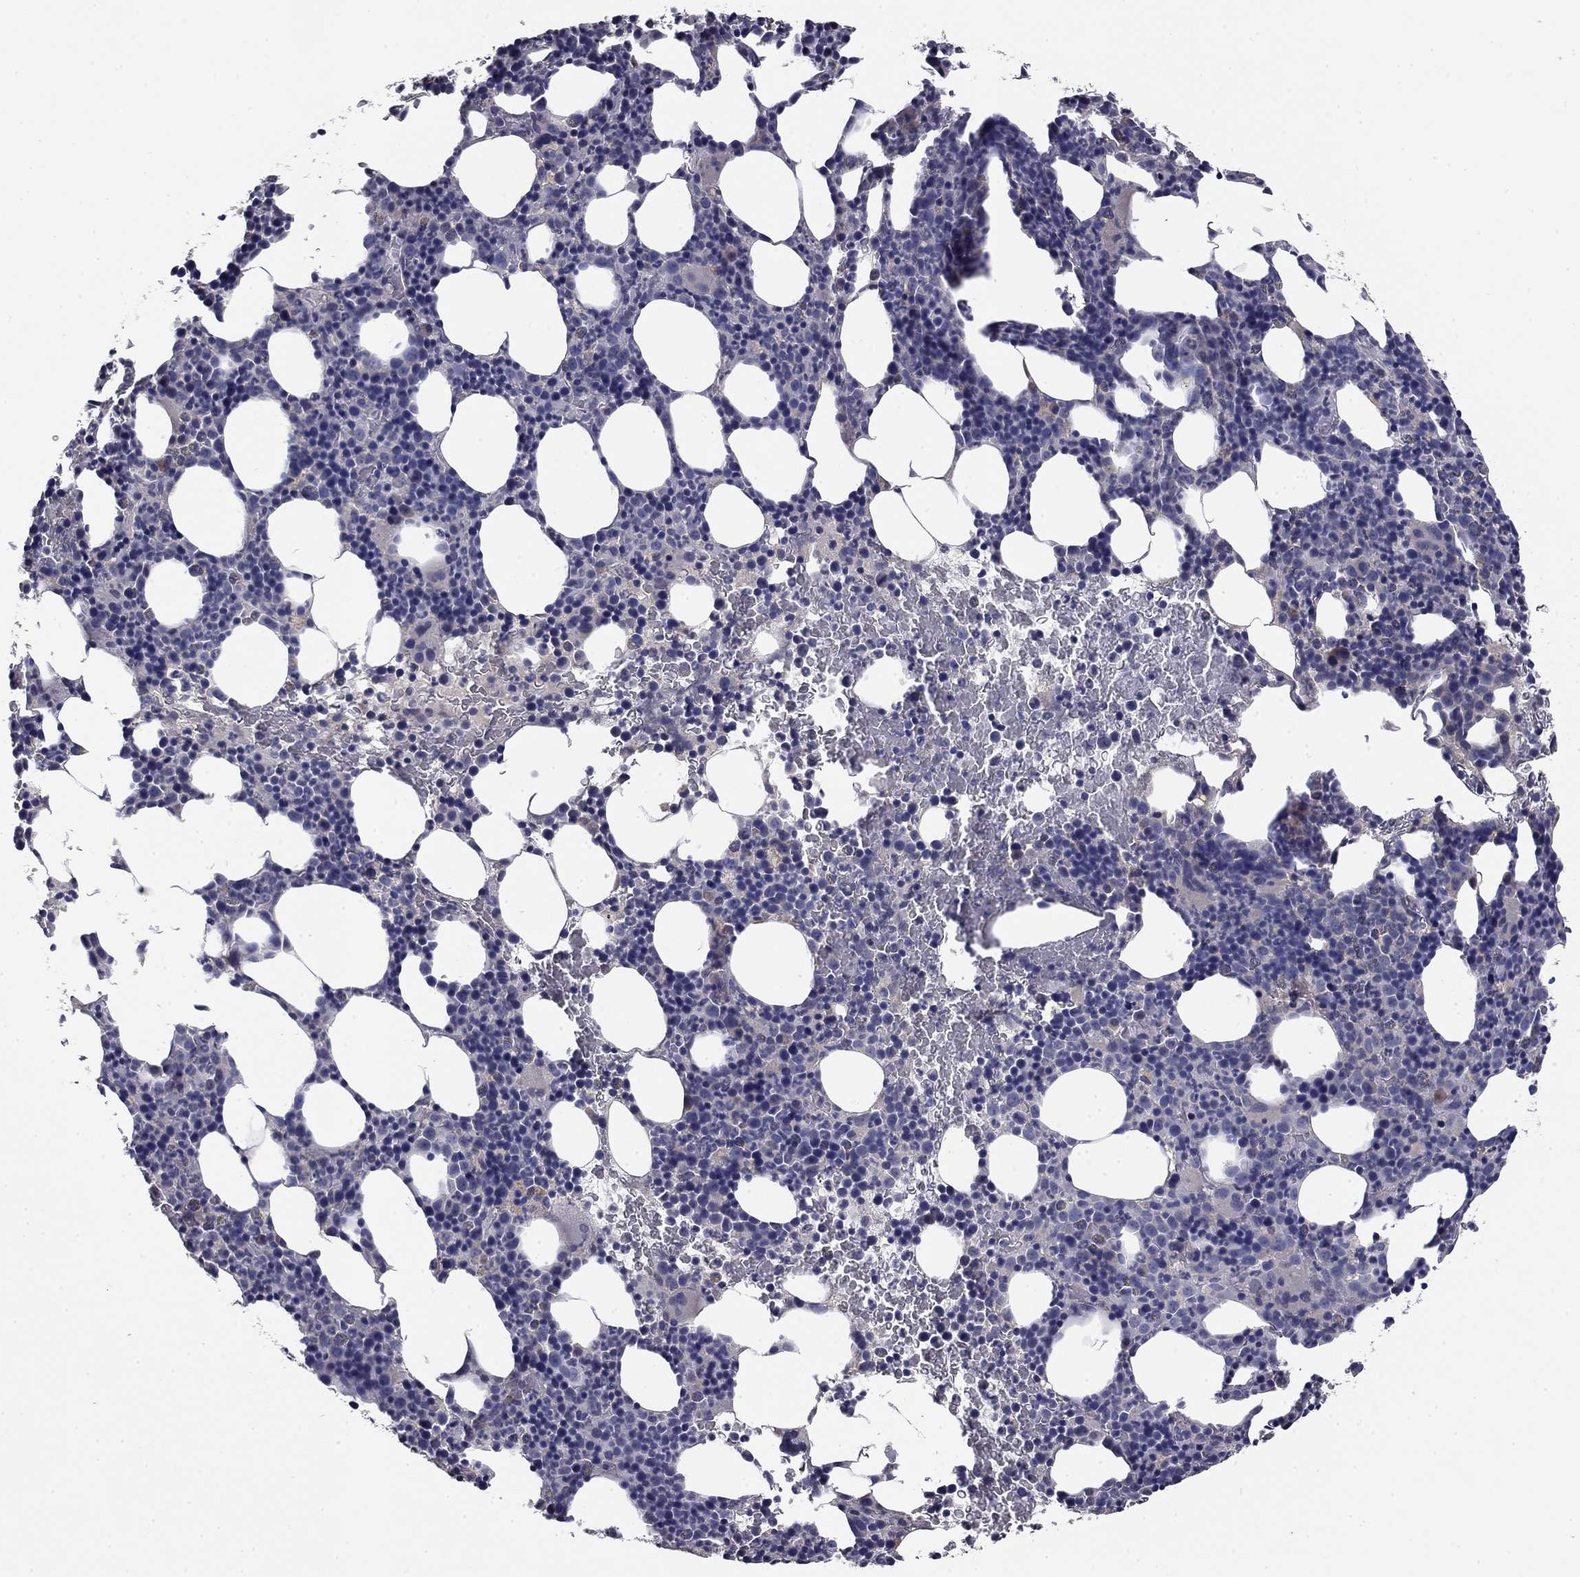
{"staining": {"intensity": "negative", "quantity": "none", "location": "none"}, "tissue": "bone marrow", "cell_type": "Hematopoietic cells", "image_type": "normal", "snomed": [{"axis": "morphology", "description": "Normal tissue, NOS"}, {"axis": "topography", "description": "Bone marrow"}], "caption": "Immunohistochemistry micrograph of benign human bone marrow stained for a protein (brown), which shows no positivity in hematopoietic cells.", "gene": "COL2A1", "patient": {"sex": "male", "age": 72}}